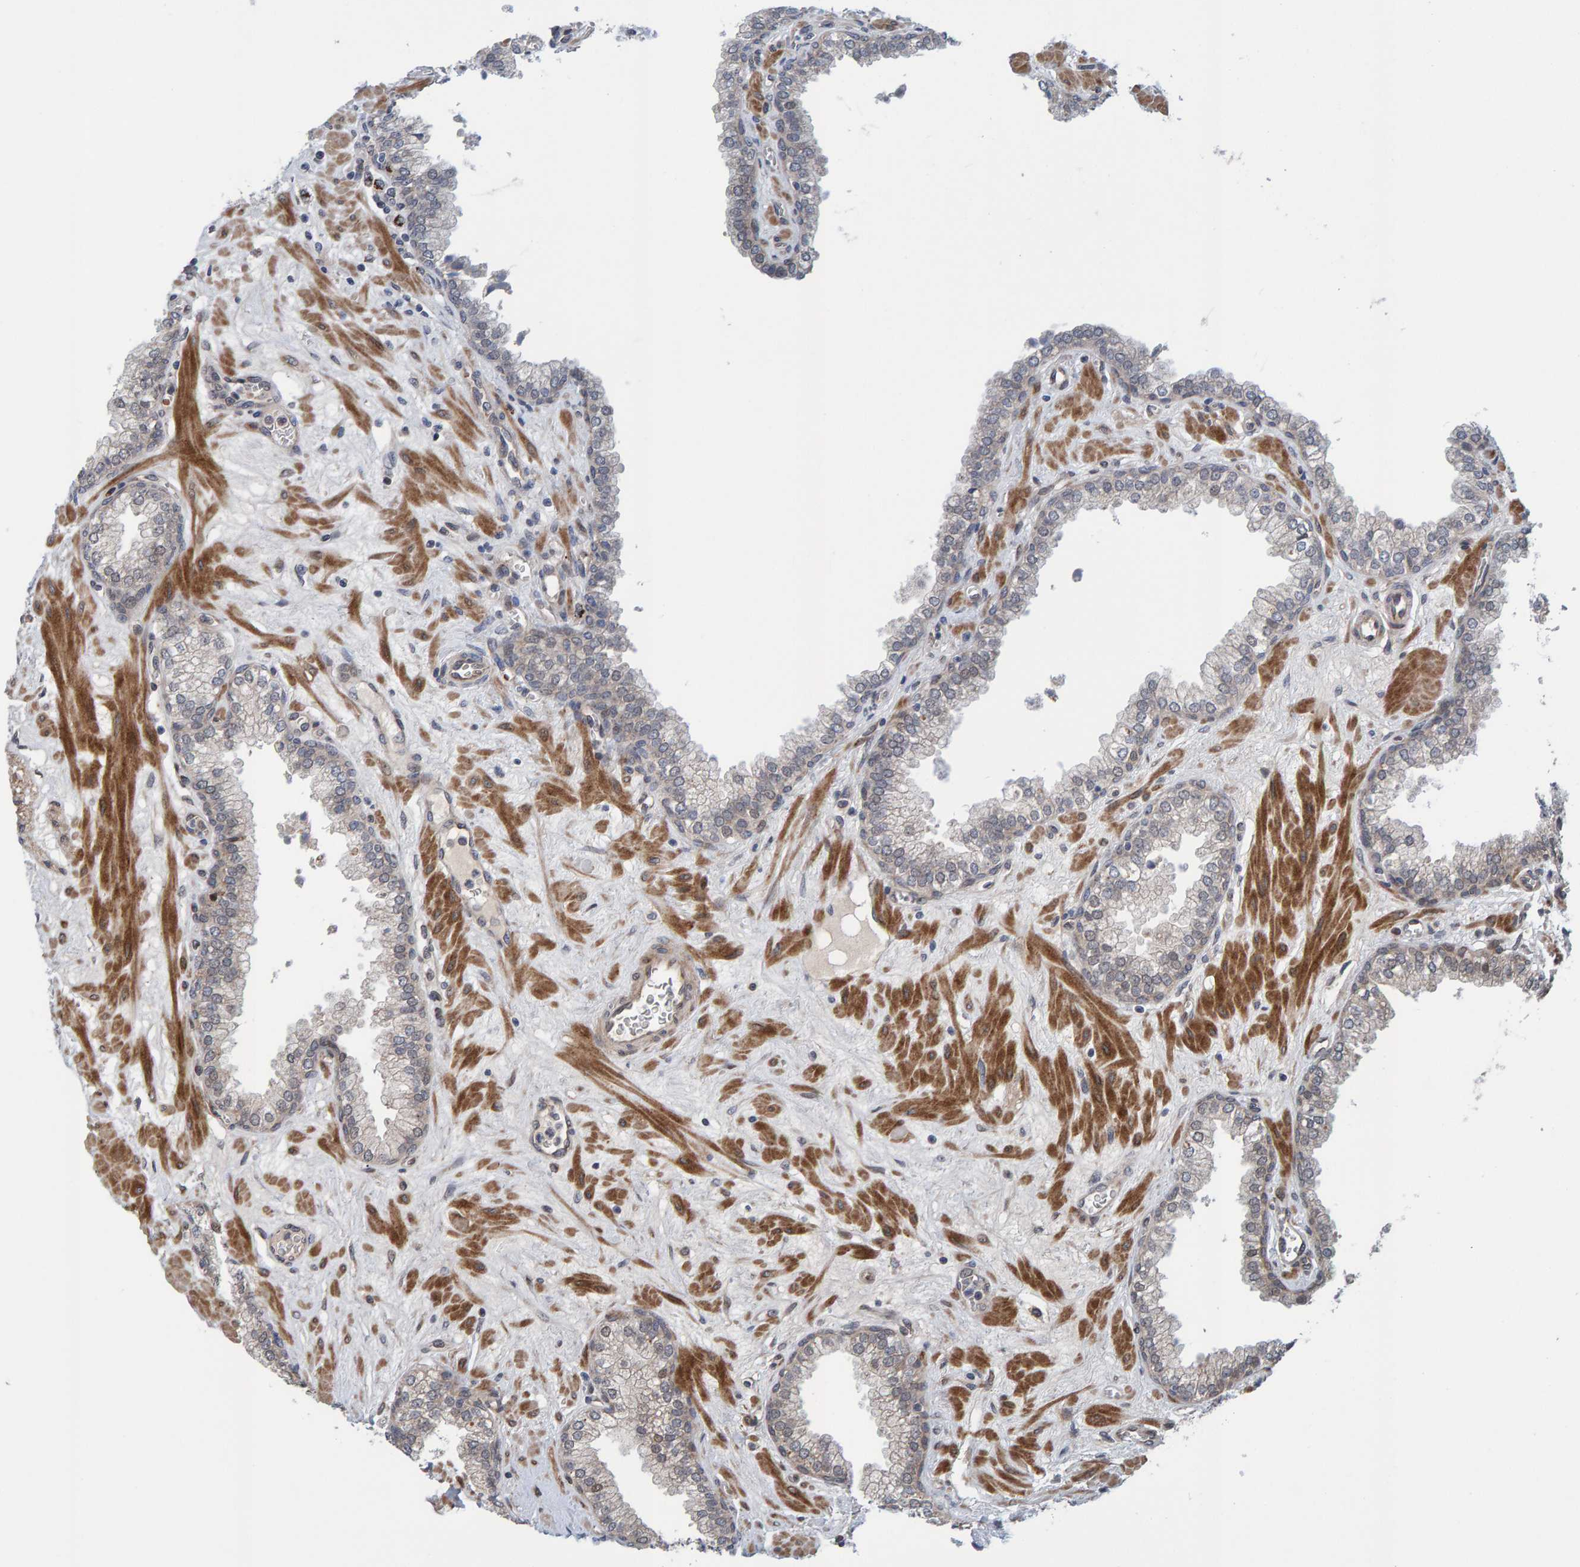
{"staining": {"intensity": "weak", "quantity": "<25%", "location": "cytoplasmic/membranous"}, "tissue": "prostate", "cell_type": "Glandular cells", "image_type": "normal", "snomed": [{"axis": "morphology", "description": "Normal tissue, NOS"}, {"axis": "morphology", "description": "Urothelial carcinoma, Low grade"}, {"axis": "topography", "description": "Urinary bladder"}, {"axis": "topography", "description": "Prostate"}], "caption": "Immunohistochemical staining of benign human prostate shows no significant staining in glandular cells.", "gene": "MFSD6L", "patient": {"sex": "male", "age": 60}}